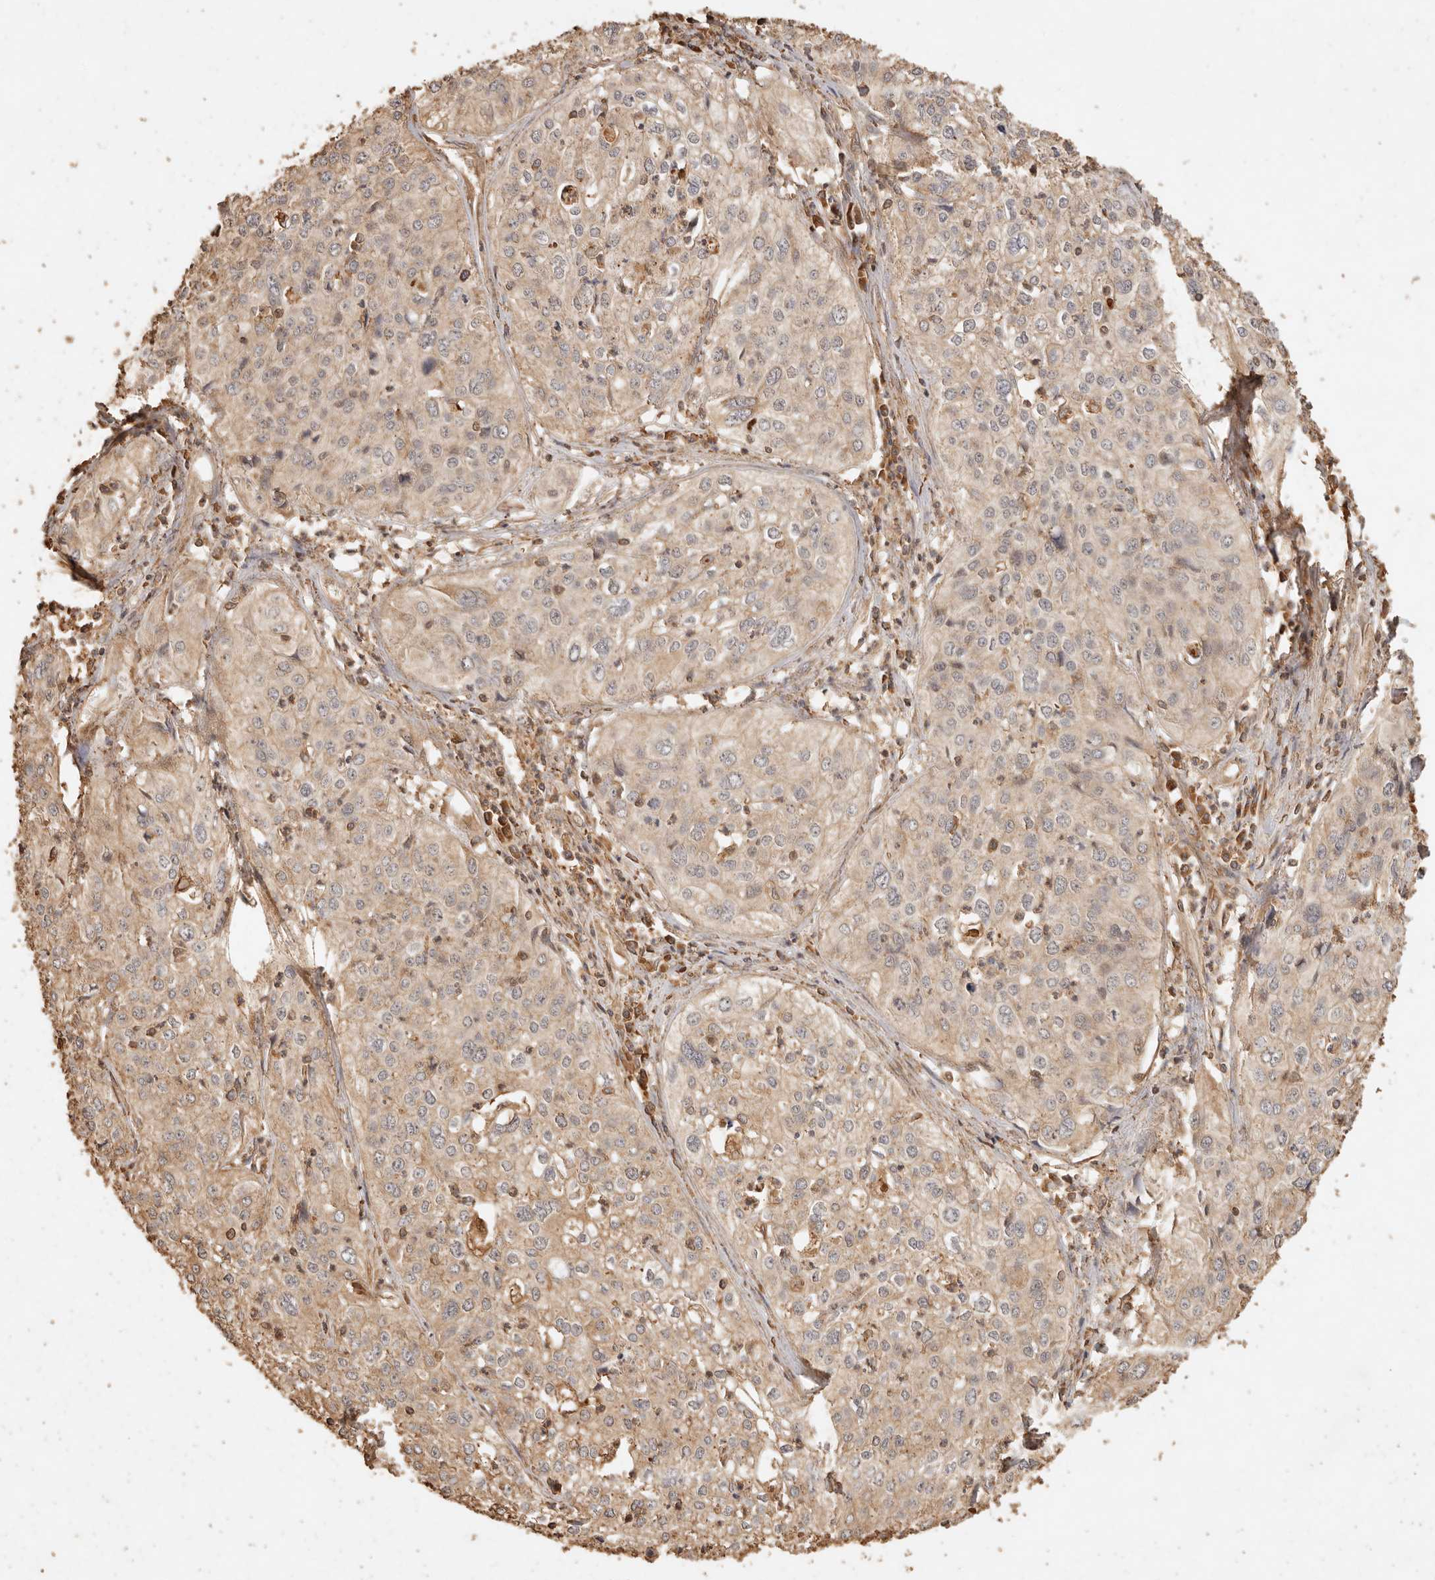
{"staining": {"intensity": "weak", "quantity": ">75%", "location": "cytoplasmic/membranous"}, "tissue": "cervical cancer", "cell_type": "Tumor cells", "image_type": "cancer", "snomed": [{"axis": "morphology", "description": "Squamous cell carcinoma, NOS"}, {"axis": "topography", "description": "Cervix"}], "caption": "Cervical squamous cell carcinoma was stained to show a protein in brown. There is low levels of weak cytoplasmic/membranous positivity in approximately >75% of tumor cells. (DAB (3,3'-diaminobenzidine) IHC, brown staining for protein, blue staining for nuclei).", "gene": "FAM180B", "patient": {"sex": "female", "age": 31}}